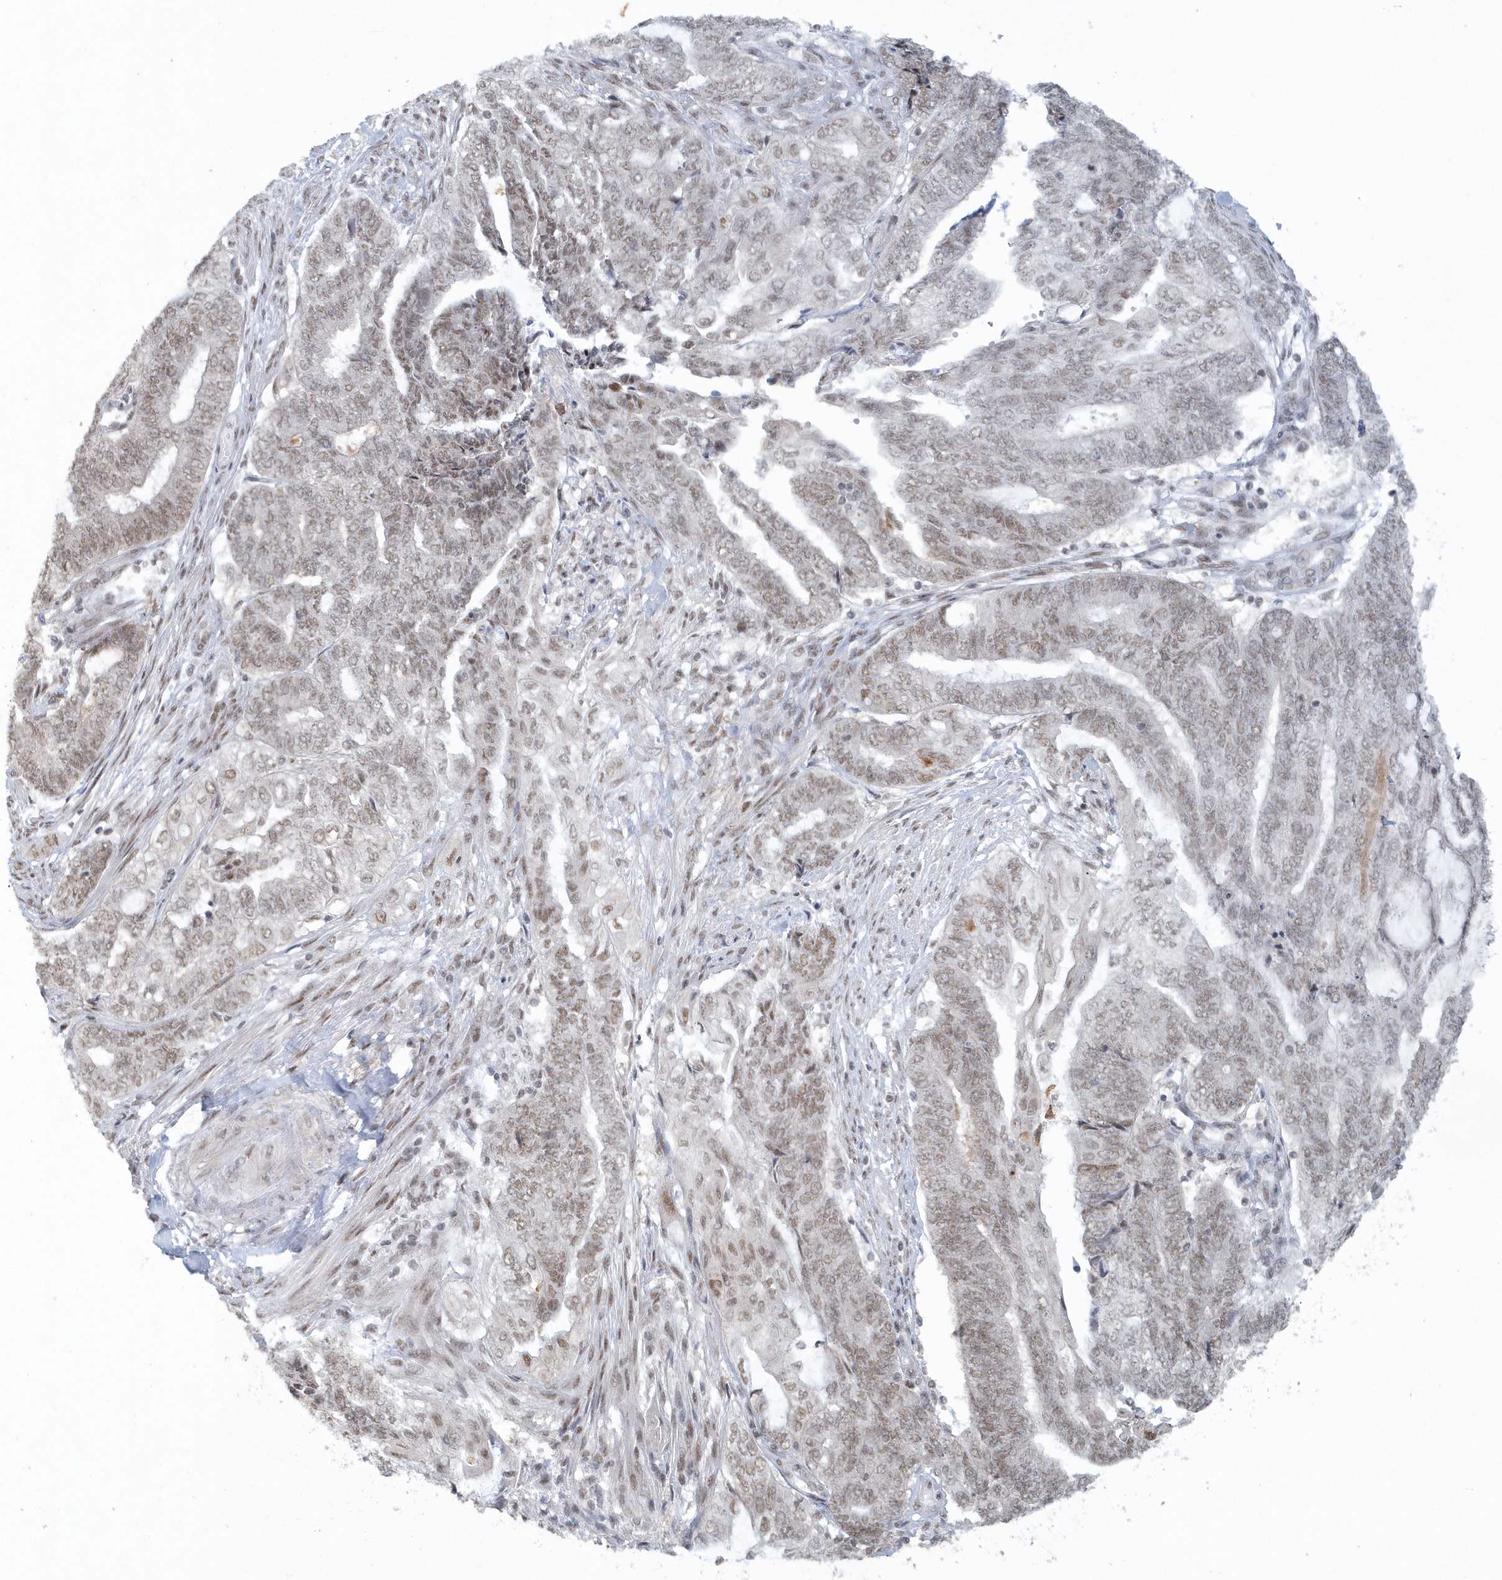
{"staining": {"intensity": "weak", "quantity": "<25%", "location": "nuclear"}, "tissue": "endometrial cancer", "cell_type": "Tumor cells", "image_type": "cancer", "snomed": [{"axis": "morphology", "description": "Adenocarcinoma, NOS"}, {"axis": "topography", "description": "Uterus"}, {"axis": "topography", "description": "Endometrium"}], "caption": "This is an immunohistochemistry image of endometrial cancer. There is no staining in tumor cells.", "gene": "YTHDC1", "patient": {"sex": "female", "age": 70}}